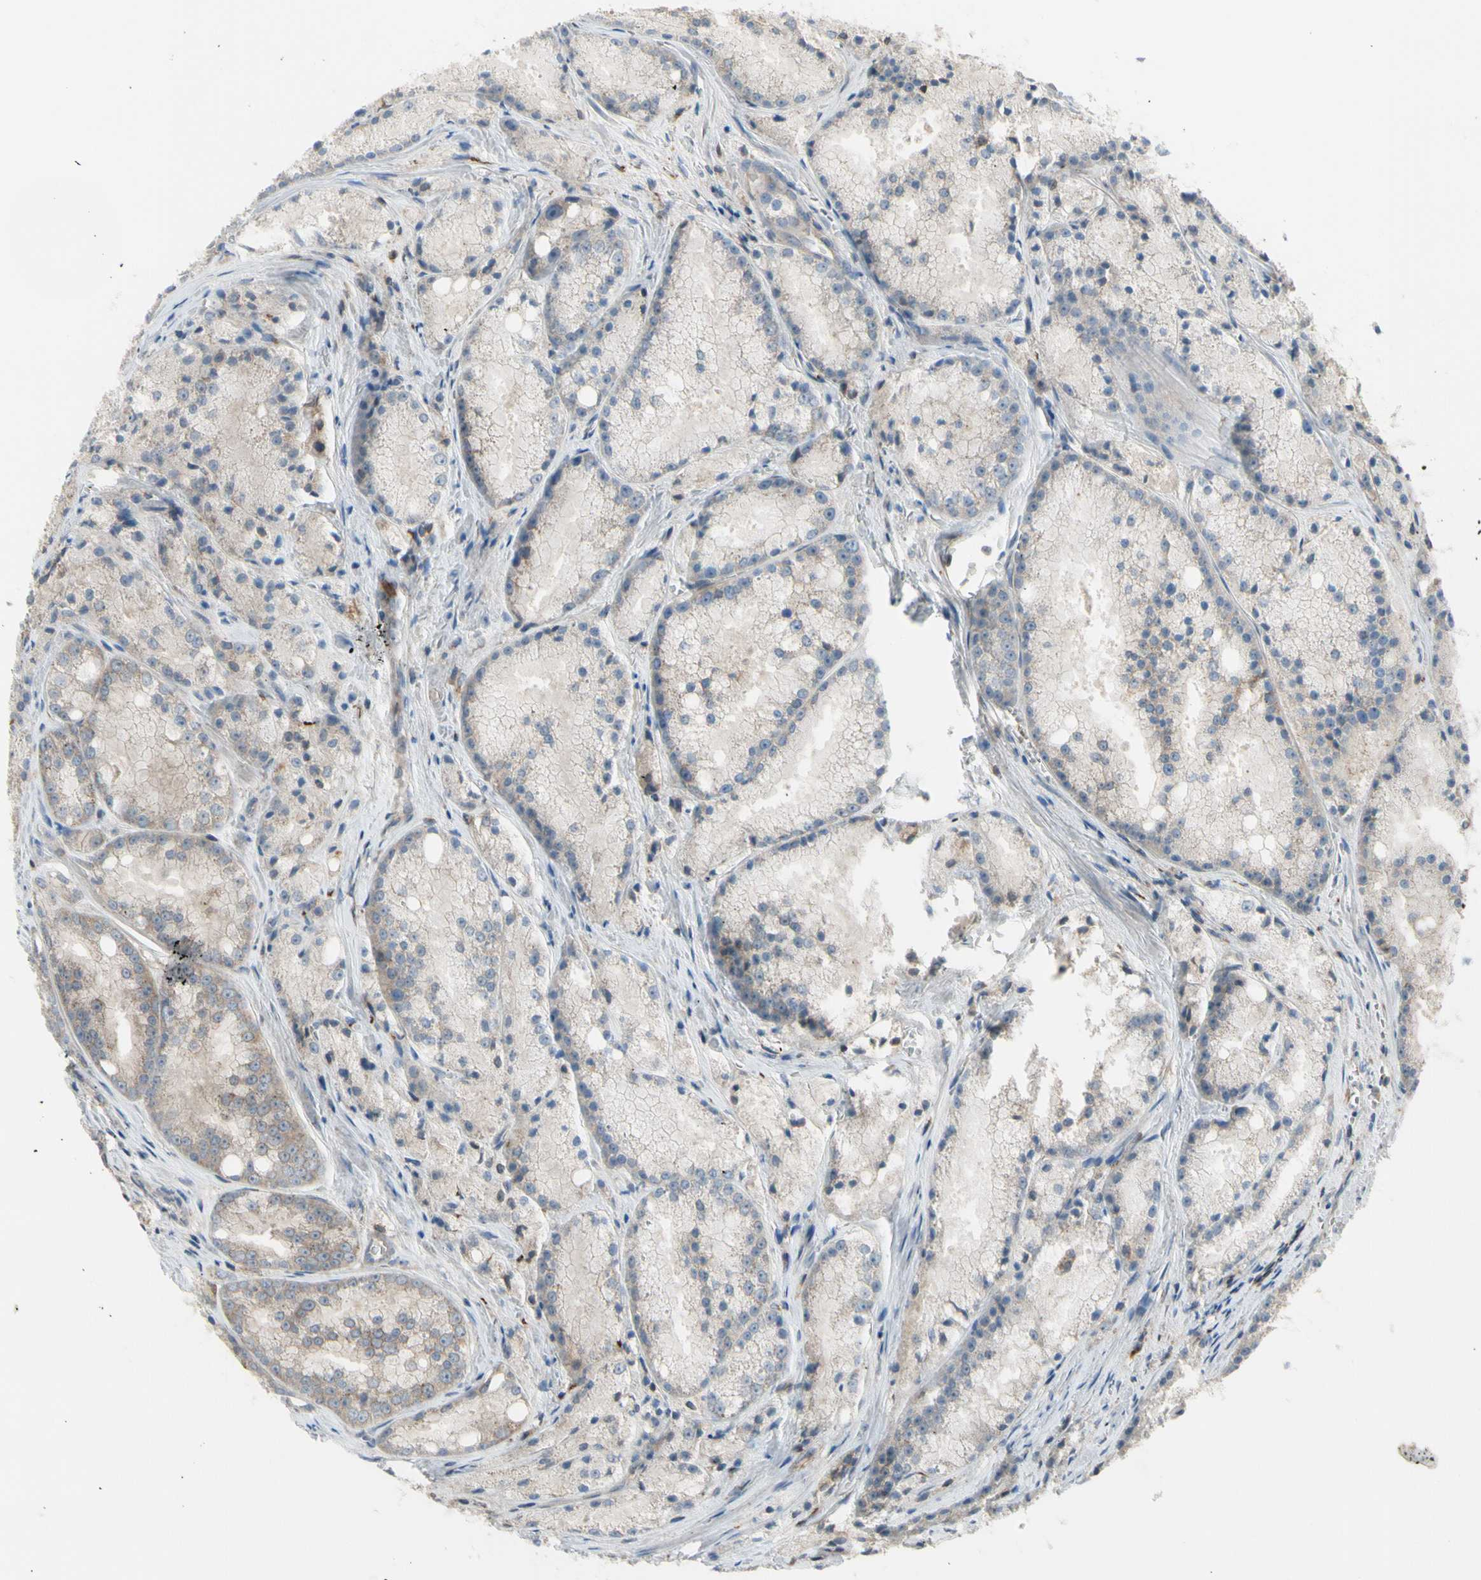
{"staining": {"intensity": "weak", "quantity": "<25%", "location": "cytoplasmic/membranous"}, "tissue": "prostate cancer", "cell_type": "Tumor cells", "image_type": "cancer", "snomed": [{"axis": "morphology", "description": "Adenocarcinoma, Low grade"}, {"axis": "topography", "description": "Prostate"}], "caption": "Immunohistochemical staining of low-grade adenocarcinoma (prostate) displays no significant expression in tumor cells. Brightfield microscopy of IHC stained with DAB (3,3'-diaminobenzidine) (brown) and hematoxylin (blue), captured at high magnification.", "gene": "GALNT5", "patient": {"sex": "male", "age": 64}}